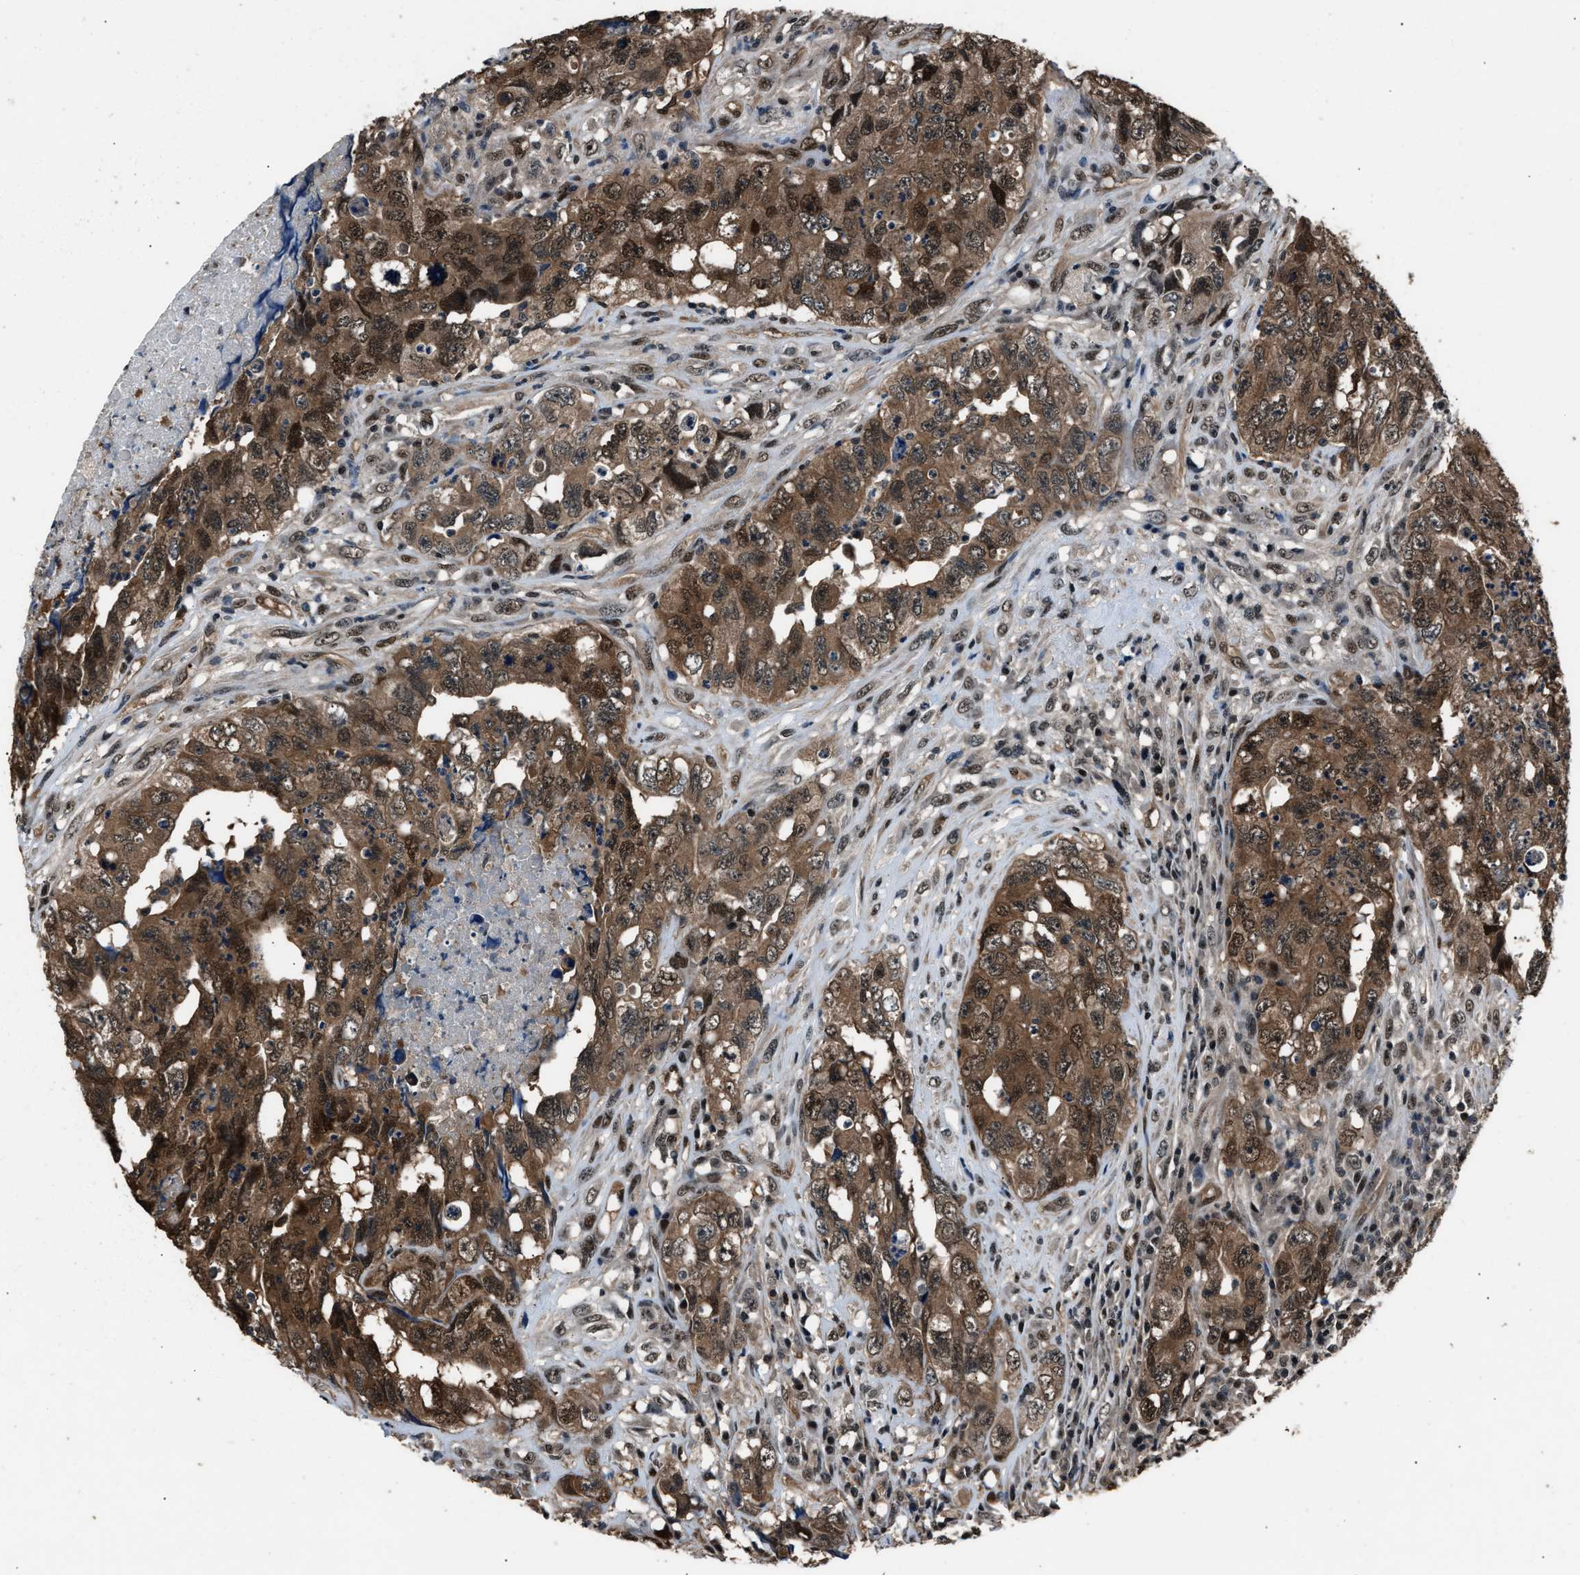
{"staining": {"intensity": "moderate", "quantity": ">75%", "location": "cytoplasmic/membranous,nuclear"}, "tissue": "testis cancer", "cell_type": "Tumor cells", "image_type": "cancer", "snomed": [{"axis": "morphology", "description": "Carcinoma, Embryonal, NOS"}, {"axis": "topography", "description": "Testis"}], "caption": "Embryonal carcinoma (testis) stained with a brown dye demonstrates moderate cytoplasmic/membranous and nuclear positive positivity in about >75% of tumor cells.", "gene": "DFFA", "patient": {"sex": "male", "age": 32}}